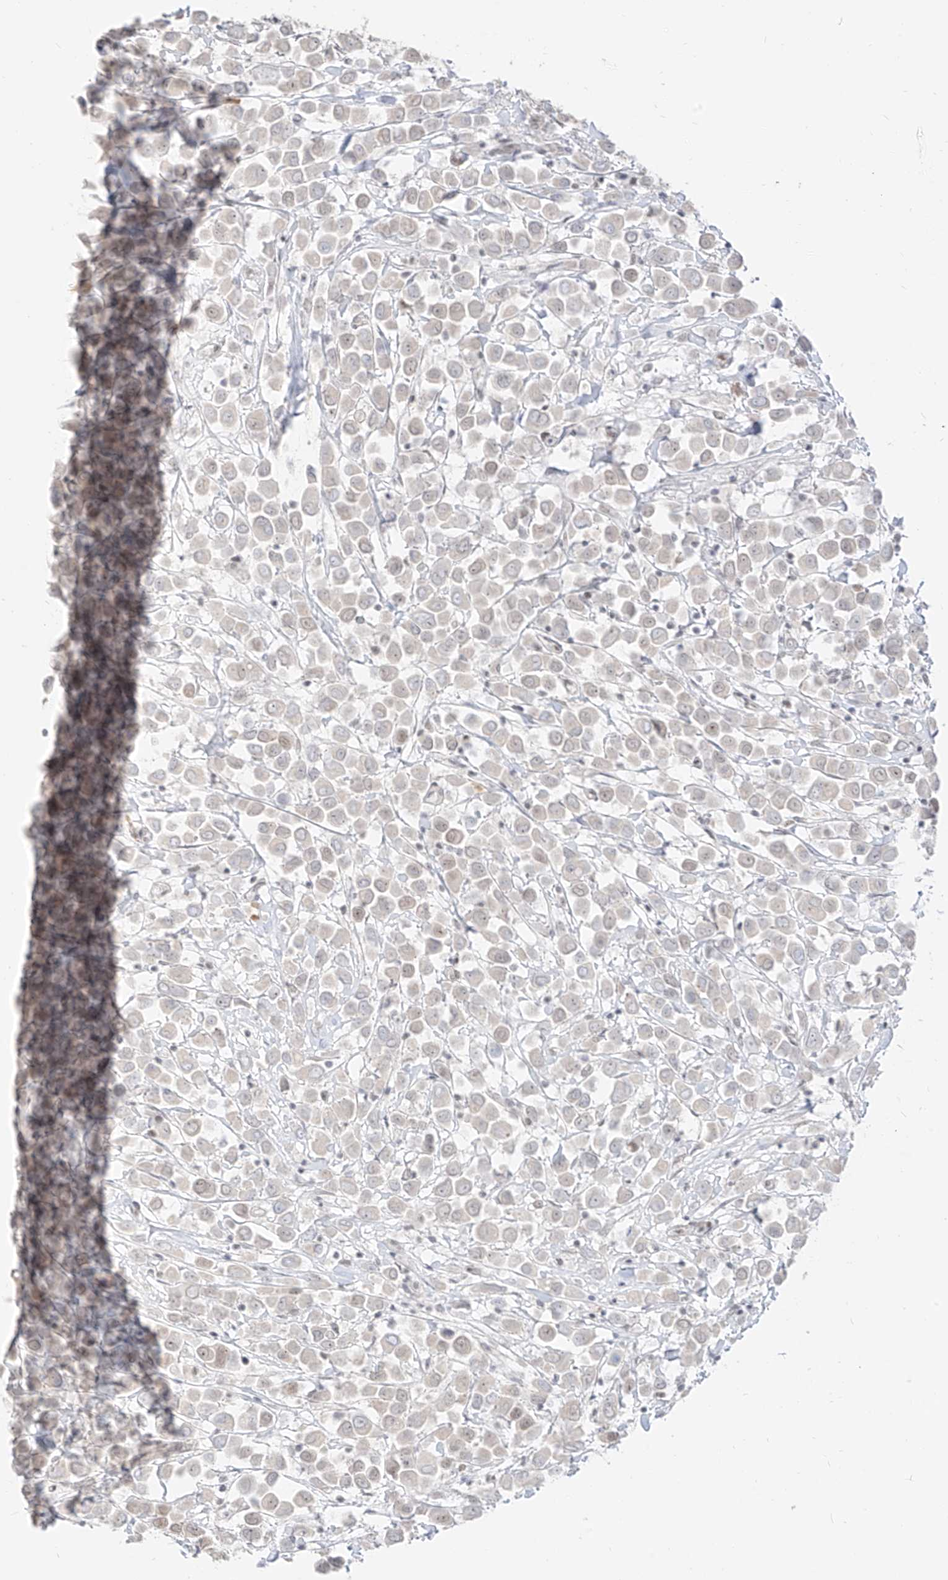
{"staining": {"intensity": "weak", "quantity": "<25%", "location": "nuclear"}, "tissue": "breast cancer", "cell_type": "Tumor cells", "image_type": "cancer", "snomed": [{"axis": "morphology", "description": "Duct carcinoma"}, {"axis": "topography", "description": "Breast"}], "caption": "Breast cancer (invasive ductal carcinoma) stained for a protein using IHC reveals no positivity tumor cells.", "gene": "SUPT5H", "patient": {"sex": "female", "age": 61}}